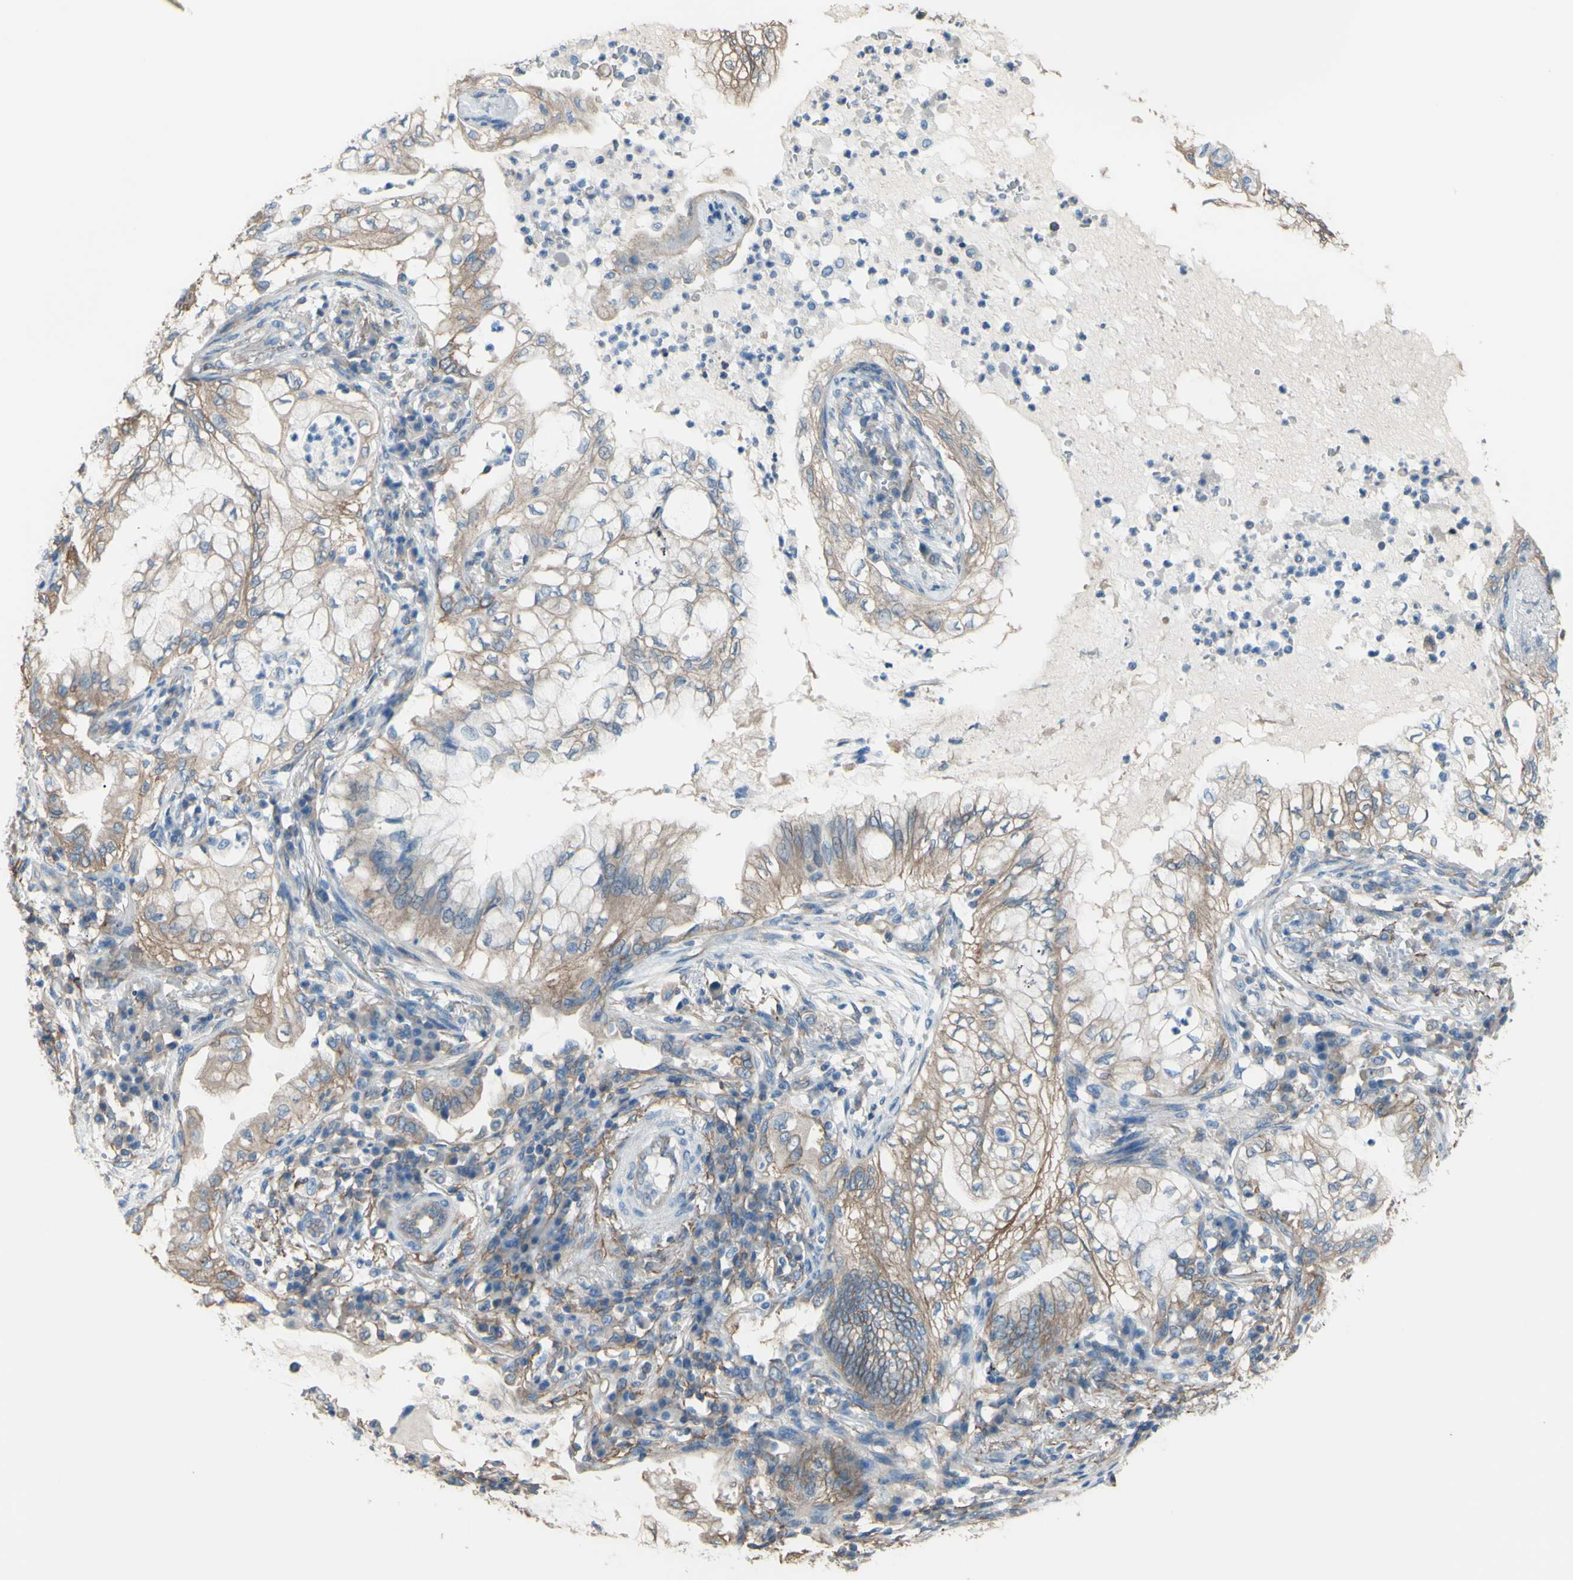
{"staining": {"intensity": "weak", "quantity": ">75%", "location": "cytoplasmic/membranous"}, "tissue": "lung cancer", "cell_type": "Tumor cells", "image_type": "cancer", "snomed": [{"axis": "morphology", "description": "Adenocarcinoma, NOS"}, {"axis": "topography", "description": "Lung"}], "caption": "IHC histopathology image of adenocarcinoma (lung) stained for a protein (brown), which displays low levels of weak cytoplasmic/membranous staining in approximately >75% of tumor cells.", "gene": "ADD1", "patient": {"sex": "female", "age": 70}}